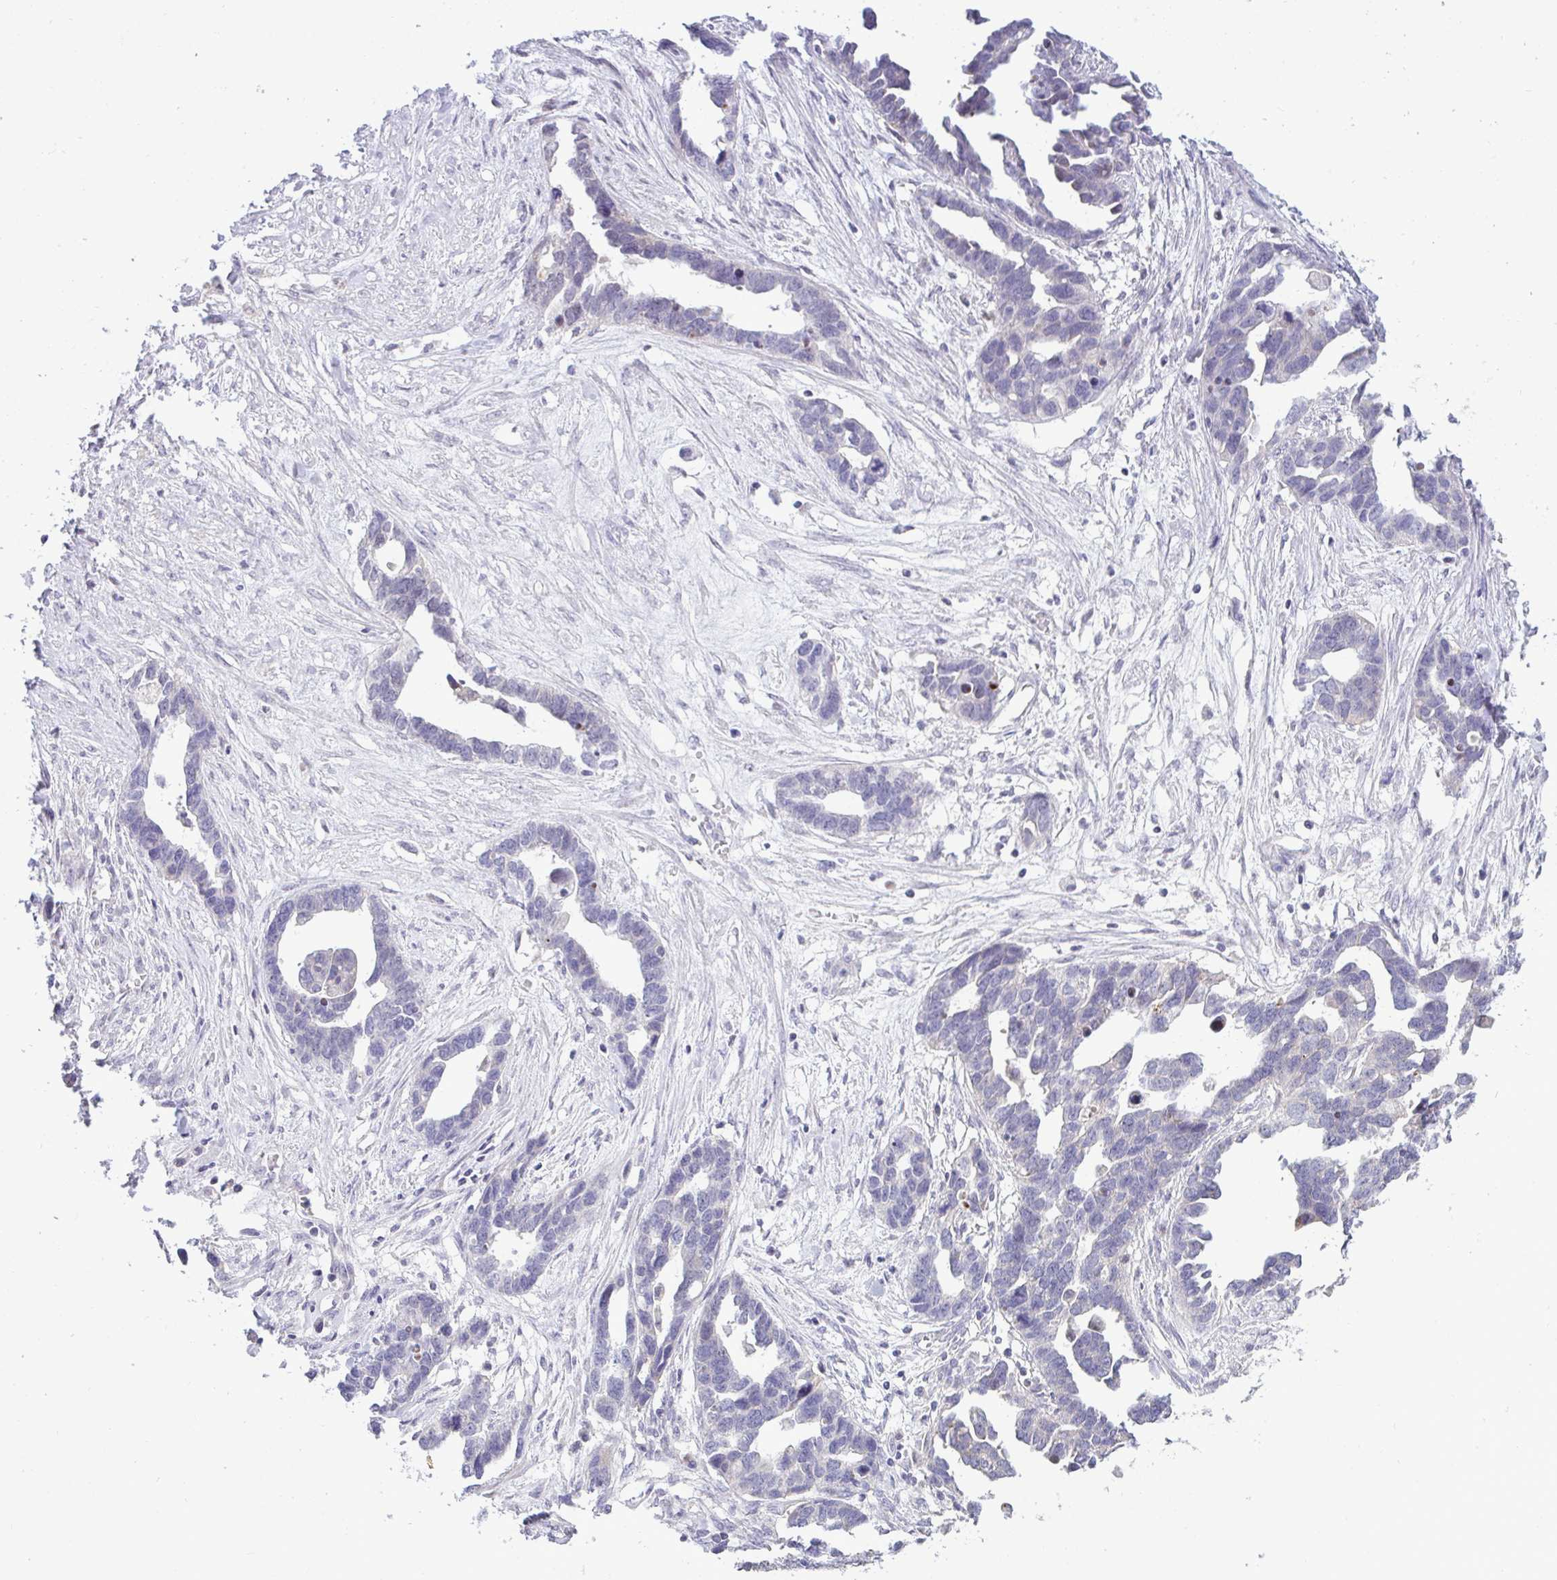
{"staining": {"intensity": "negative", "quantity": "none", "location": "none"}, "tissue": "ovarian cancer", "cell_type": "Tumor cells", "image_type": "cancer", "snomed": [{"axis": "morphology", "description": "Cystadenocarcinoma, serous, NOS"}, {"axis": "topography", "description": "Ovary"}], "caption": "High magnification brightfield microscopy of ovarian cancer stained with DAB (brown) and counterstained with hematoxylin (blue): tumor cells show no significant staining. Brightfield microscopy of immunohistochemistry (IHC) stained with DAB (brown) and hematoxylin (blue), captured at high magnification.", "gene": "EPOP", "patient": {"sex": "female", "age": 54}}